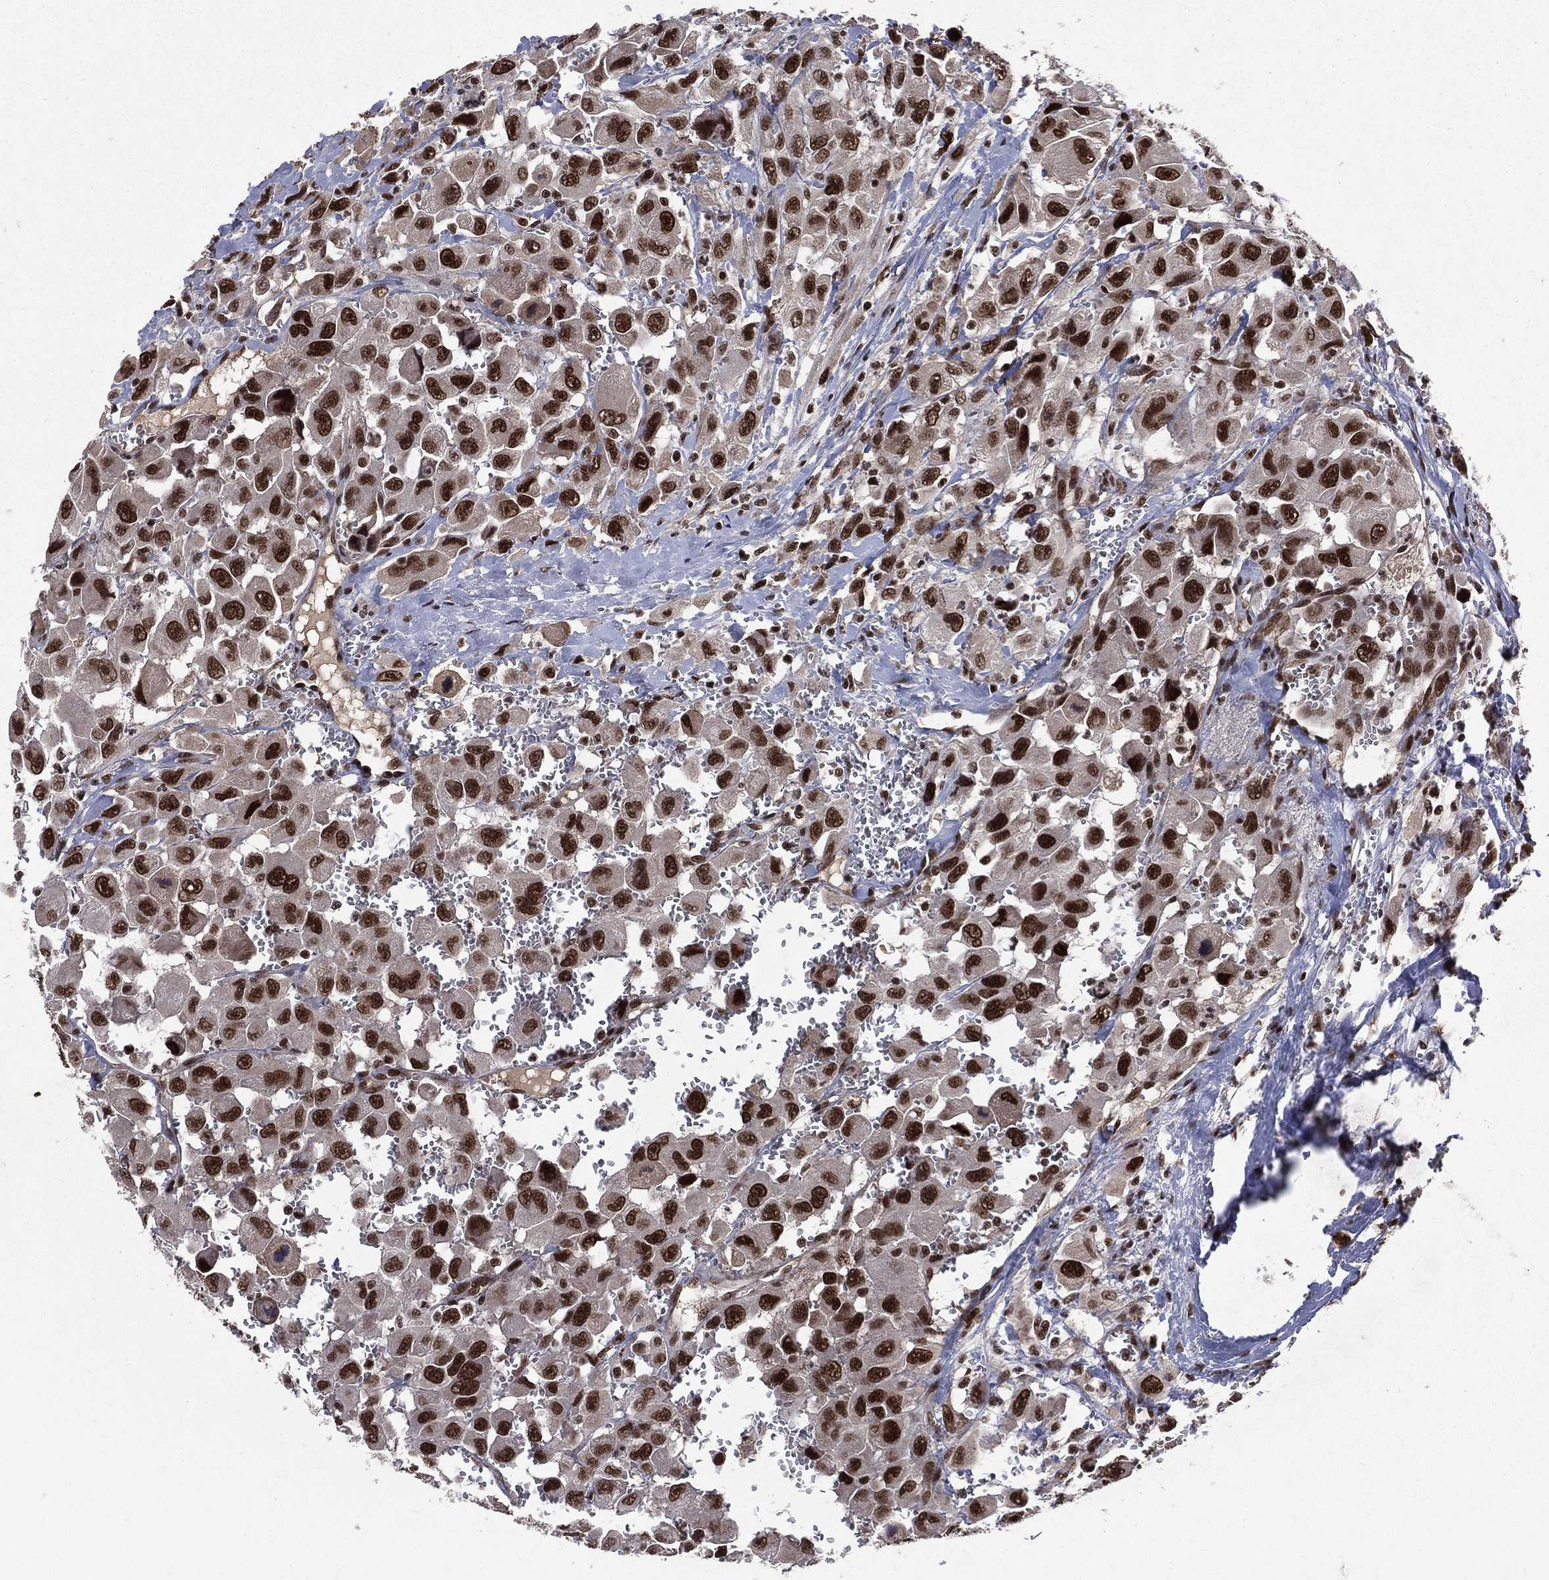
{"staining": {"intensity": "strong", "quantity": ">75%", "location": "nuclear"}, "tissue": "head and neck cancer", "cell_type": "Tumor cells", "image_type": "cancer", "snomed": [{"axis": "morphology", "description": "Squamous cell carcinoma, NOS"}, {"axis": "morphology", "description": "Squamous cell carcinoma, metastatic, NOS"}, {"axis": "topography", "description": "Oral tissue"}, {"axis": "topography", "description": "Head-Neck"}], "caption": "Protein staining of head and neck cancer (metastatic squamous cell carcinoma) tissue displays strong nuclear staining in approximately >75% of tumor cells.", "gene": "SMC3", "patient": {"sex": "female", "age": 85}}